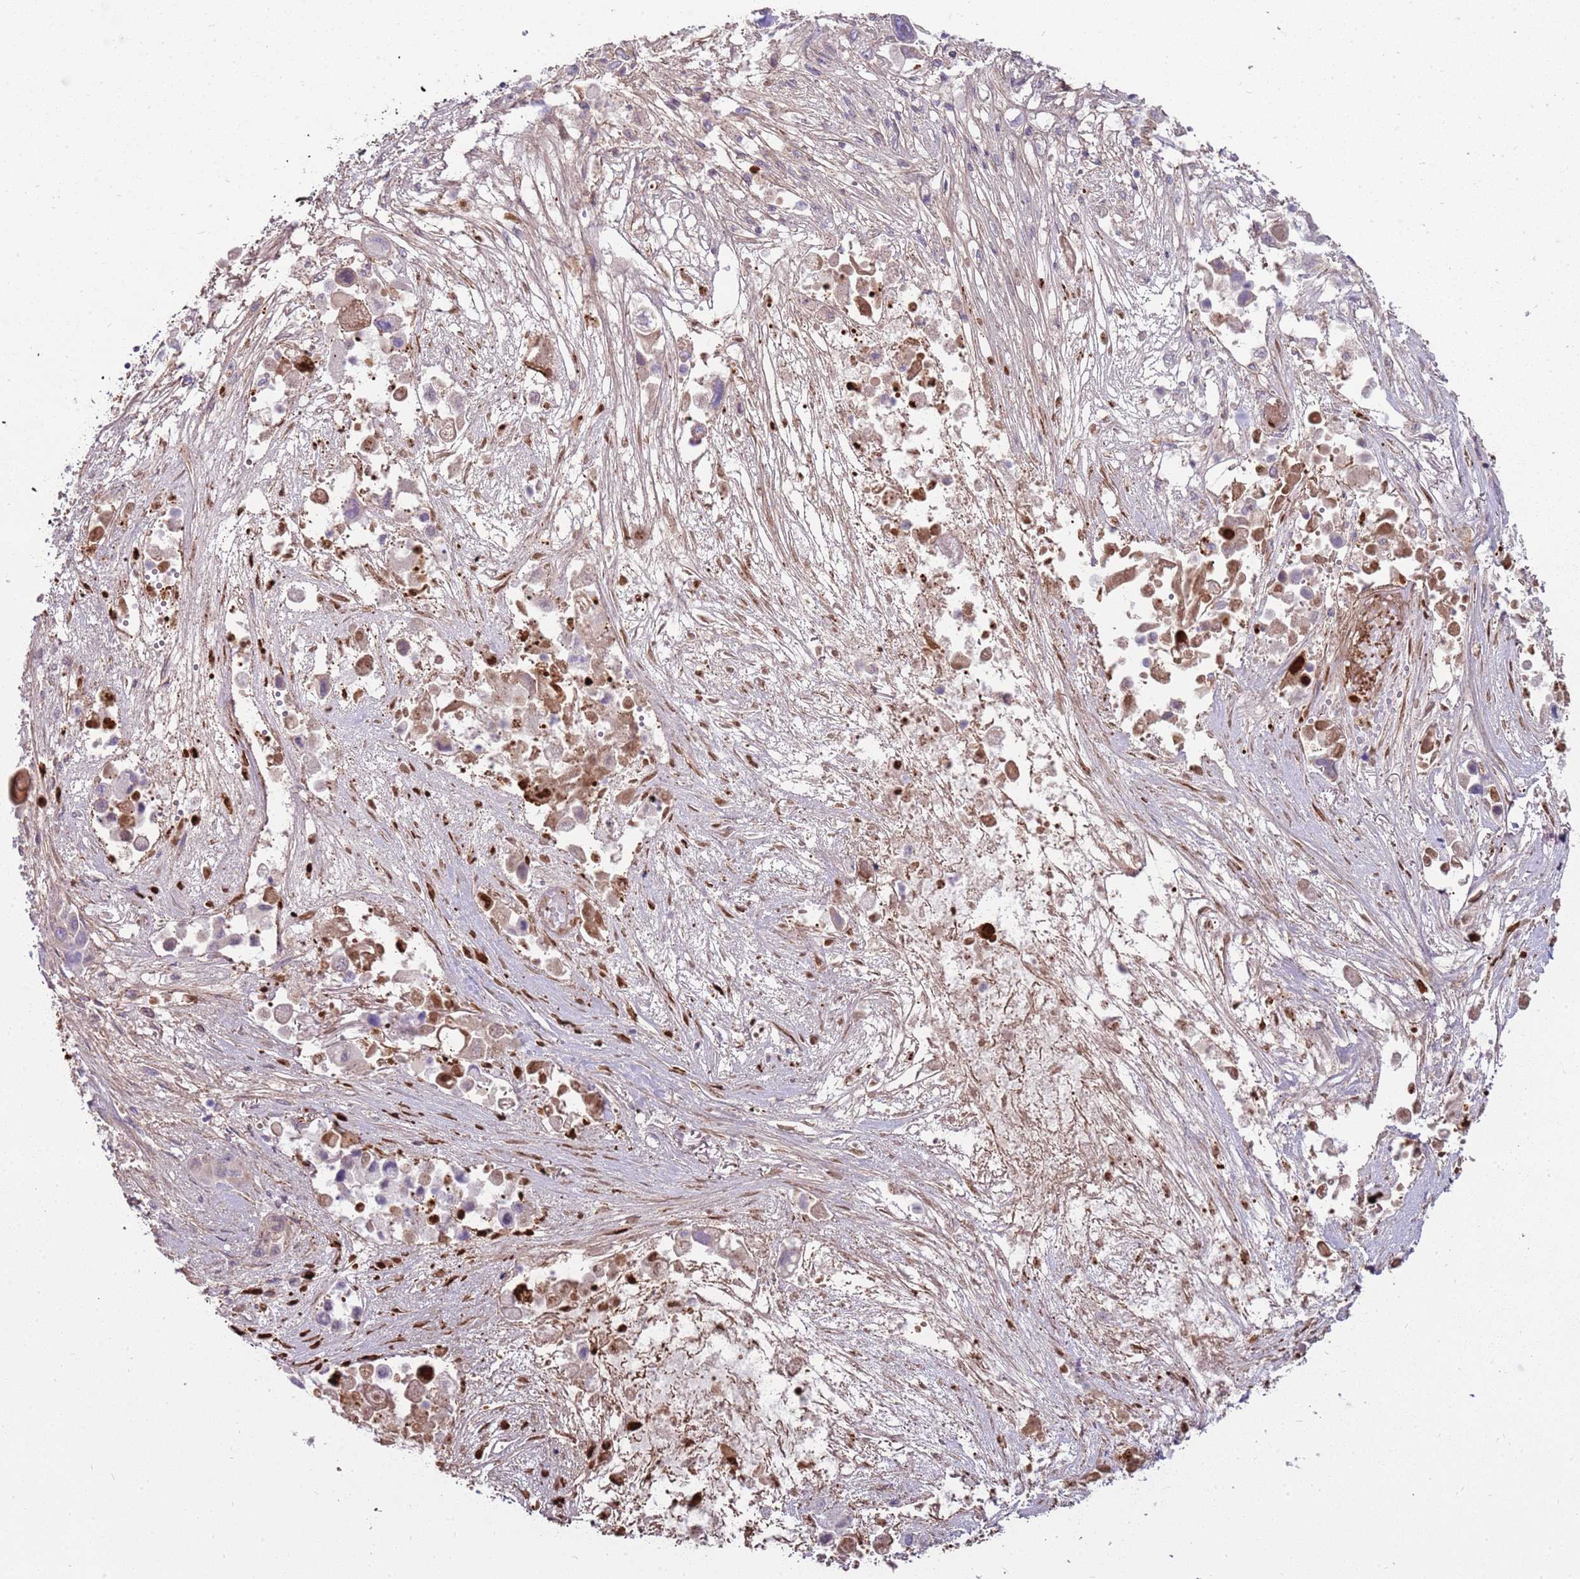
{"staining": {"intensity": "negative", "quantity": "none", "location": "none"}, "tissue": "pancreatic cancer", "cell_type": "Tumor cells", "image_type": "cancer", "snomed": [{"axis": "morphology", "description": "Adenocarcinoma, NOS"}, {"axis": "topography", "description": "Pancreas"}], "caption": "This micrograph is of adenocarcinoma (pancreatic) stained with IHC to label a protein in brown with the nuclei are counter-stained blue. There is no expression in tumor cells.", "gene": "EMC1", "patient": {"sex": "male", "age": 92}}